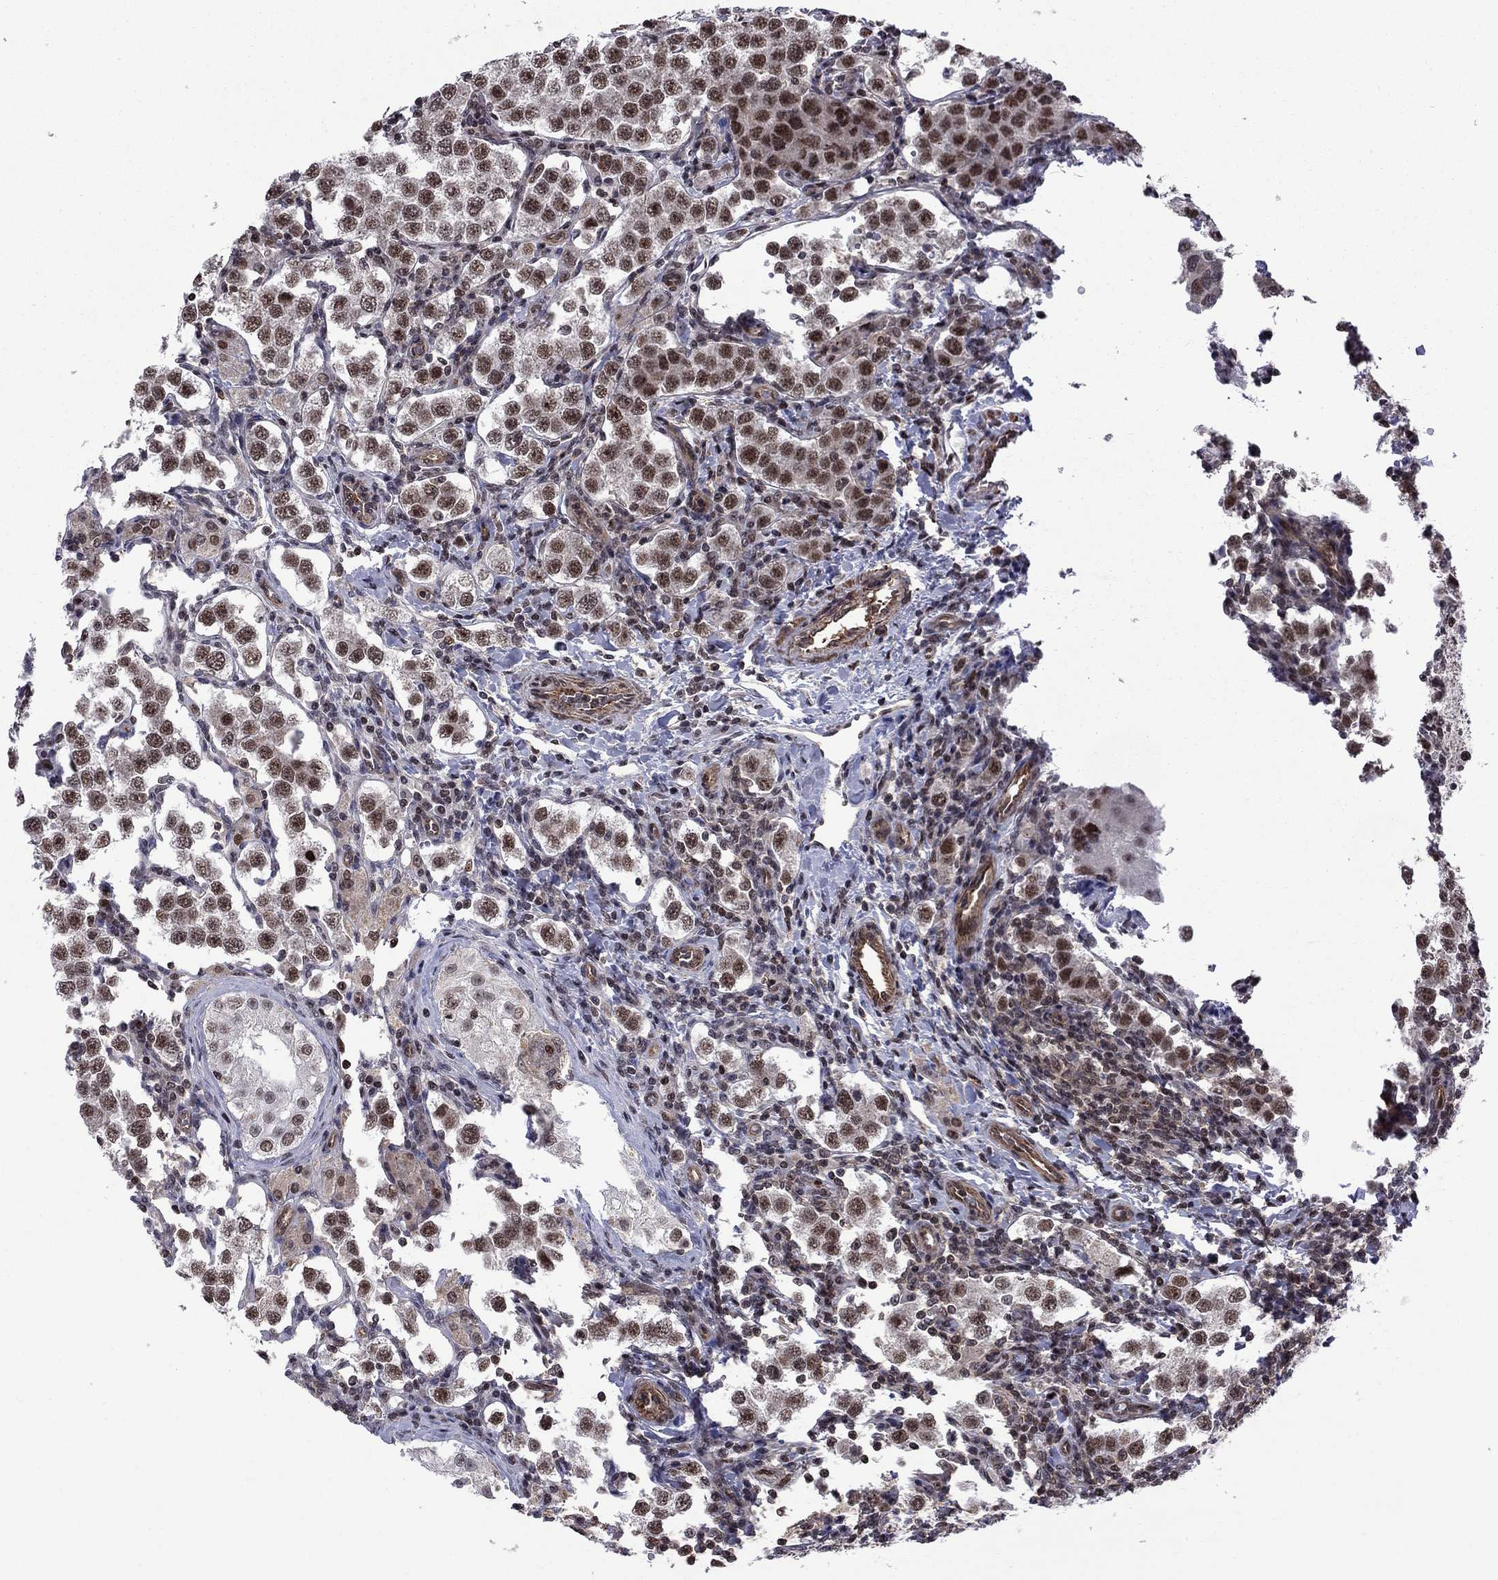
{"staining": {"intensity": "strong", "quantity": "25%-75%", "location": "nuclear"}, "tissue": "testis cancer", "cell_type": "Tumor cells", "image_type": "cancer", "snomed": [{"axis": "morphology", "description": "Seminoma, NOS"}, {"axis": "topography", "description": "Testis"}], "caption": "A micrograph showing strong nuclear staining in approximately 25%-75% of tumor cells in testis seminoma, as visualized by brown immunohistochemical staining.", "gene": "BRF1", "patient": {"sex": "male", "age": 37}}